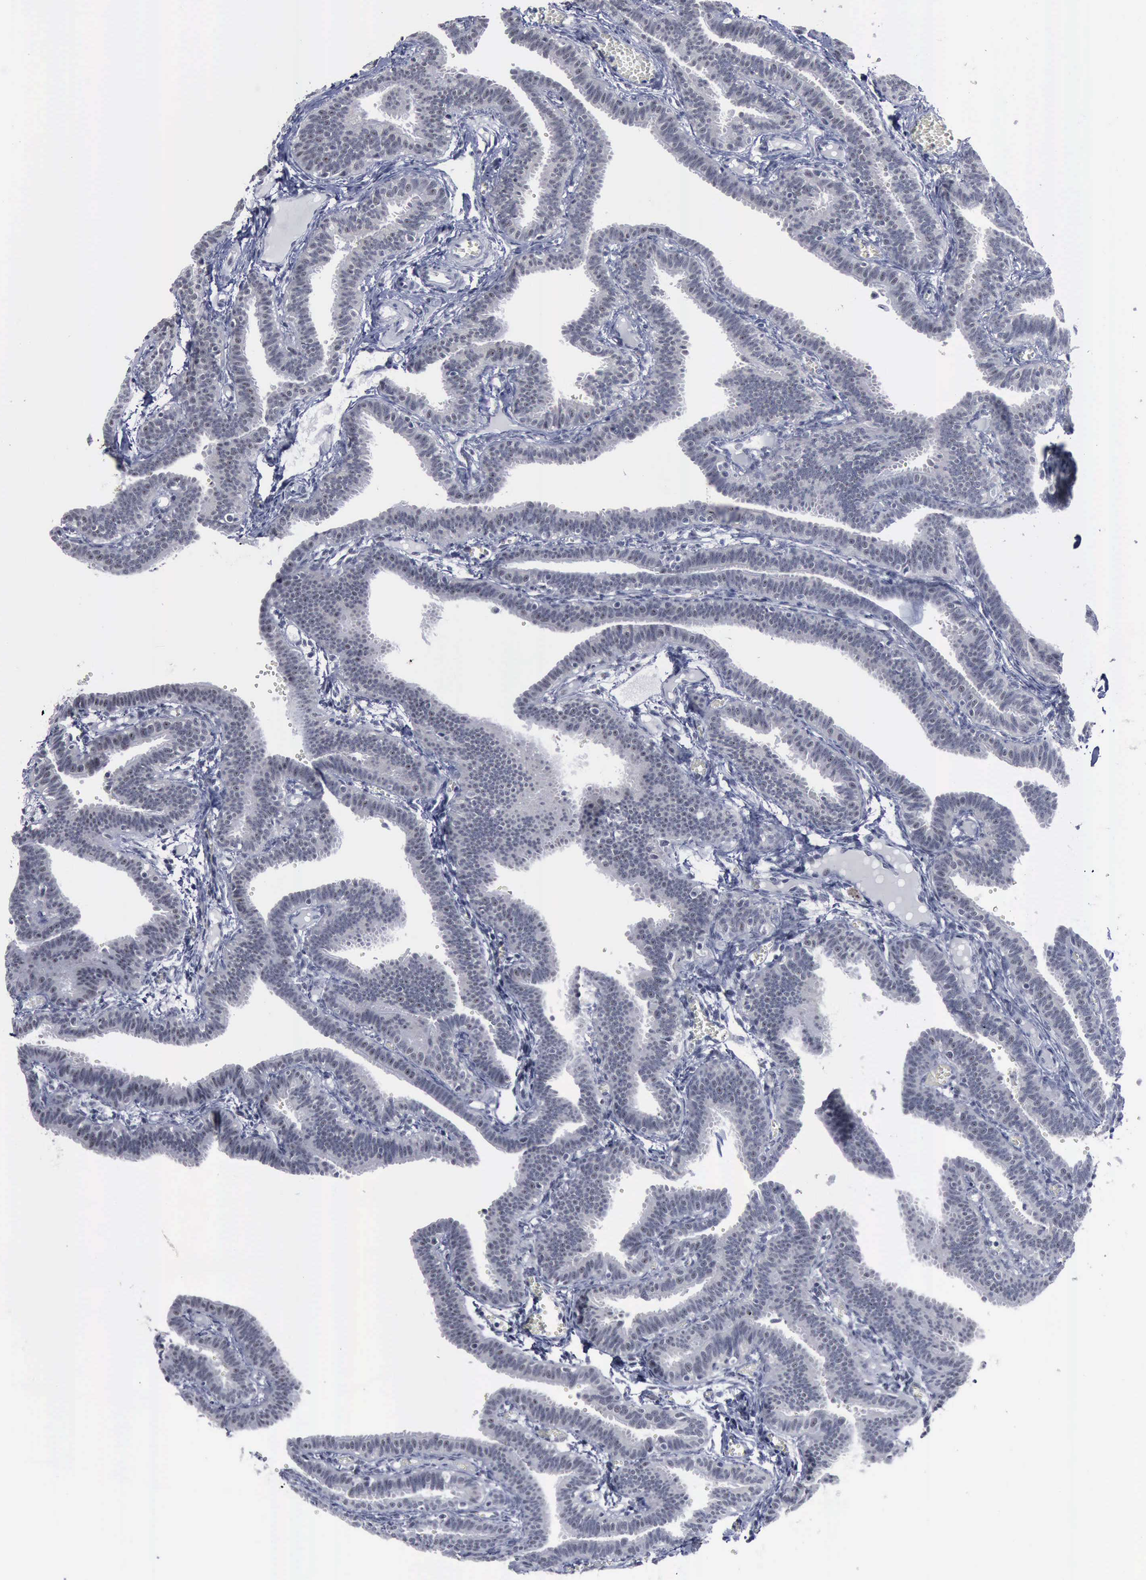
{"staining": {"intensity": "negative", "quantity": "none", "location": "none"}, "tissue": "fallopian tube", "cell_type": "Glandular cells", "image_type": "normal", "snomed": [{"axis": "morphology", "description": "Normal tissue, NOS"}, {"axis": "topography", "description": "Fallopian tube"}], "caption": "Protein analysis of unremarkable fallopian tube shows no significant expression in glandular cells. The staining was performed using DAB (3,3'-diaminobenzidine) to visualize the protein expression in brown, while the nuclei were stained in blue with hematoxylin (Magnification: 20x).", "gene": "BRD1", "patient": {"sex": "female", "age": 29}}